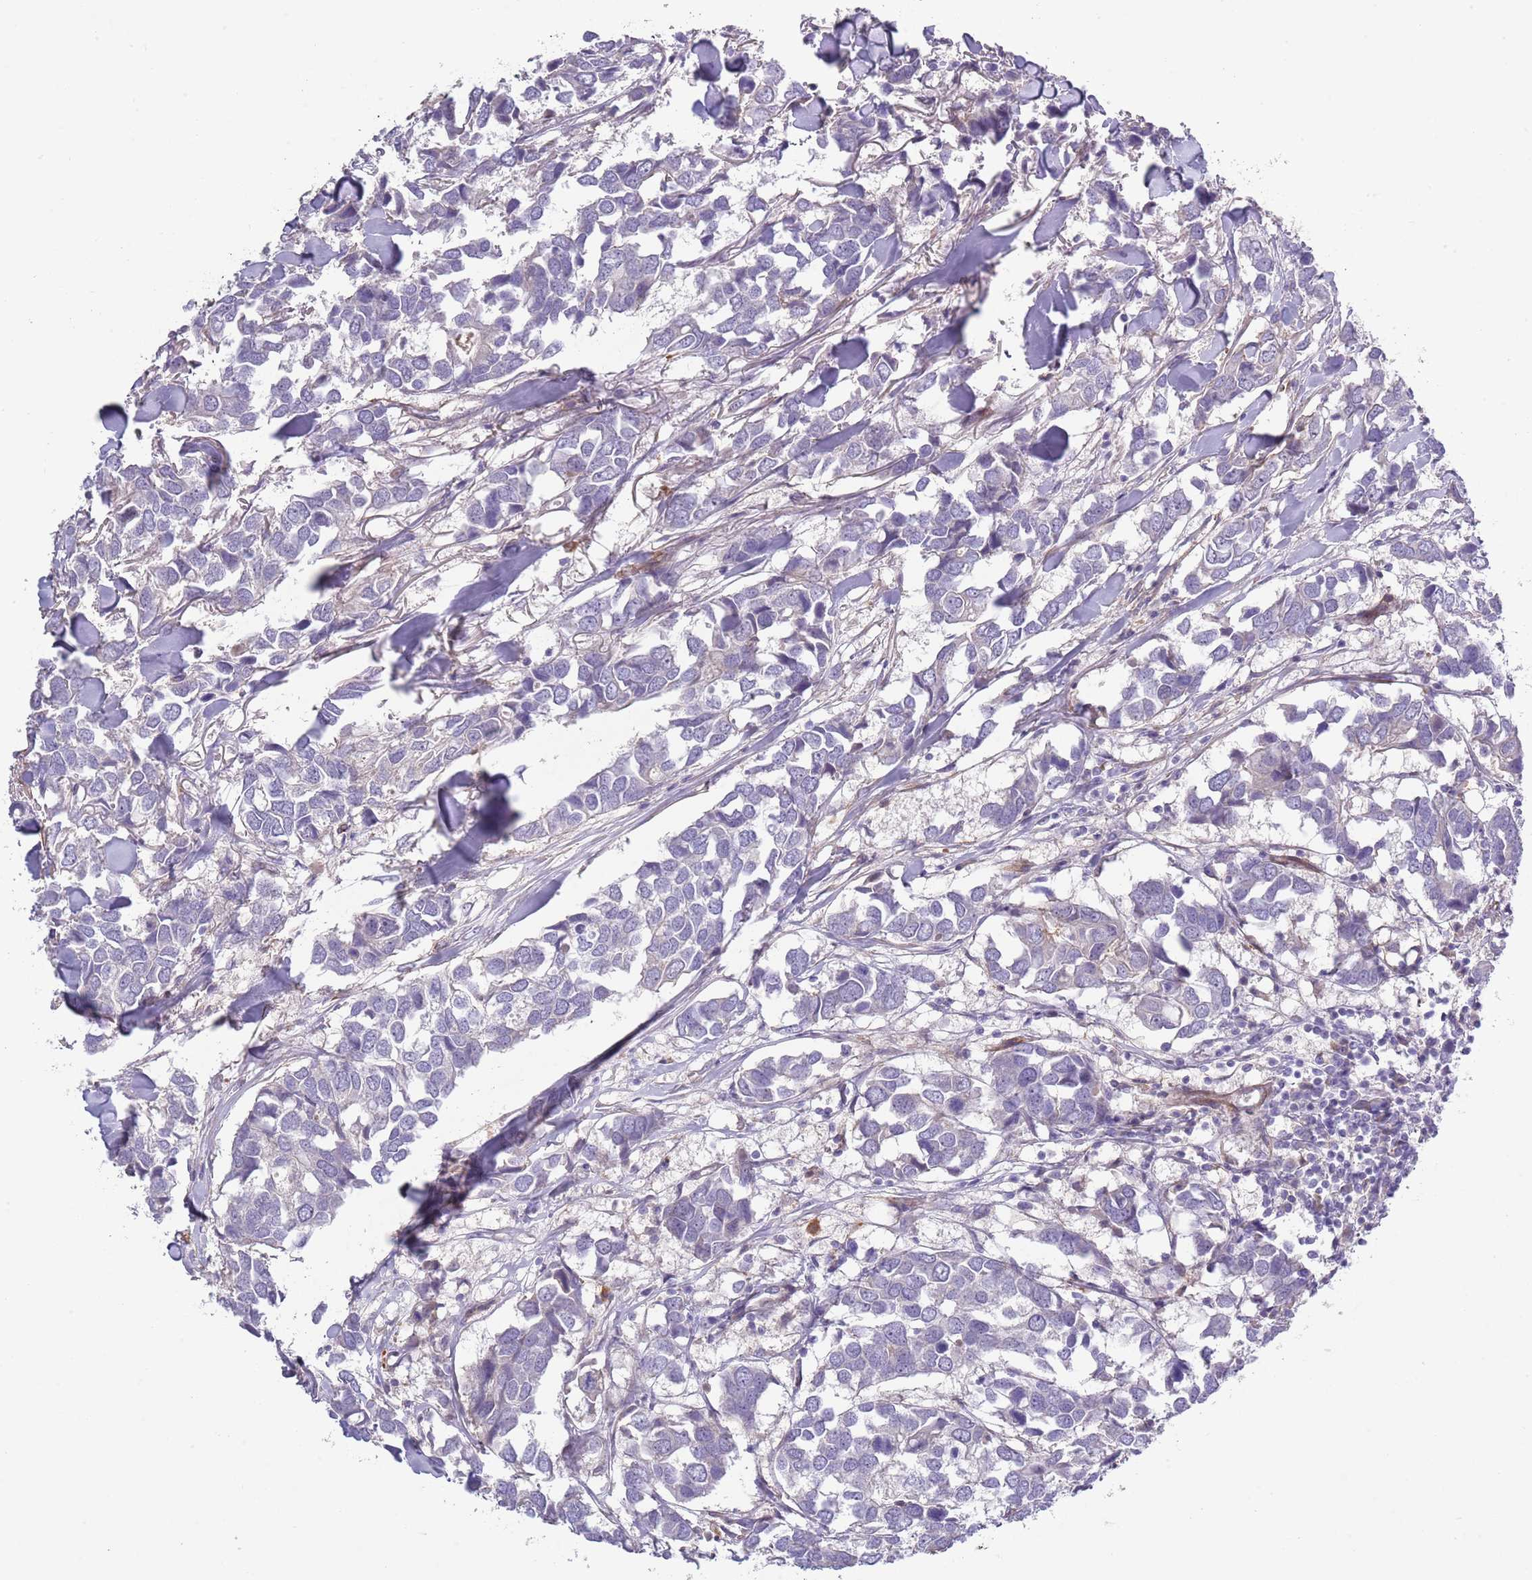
{"staining": {"intensity": "negative", "quantity": "none", "location": "none"}, "tissue": "breast cancer", "cell_type": "Tumor cells", "image_type": "cancer", "snomed": [{"axis": "morphology", "description": "Duct carcinoma"}, {"axis": "topography", "description": "Breast"}], "caption": "Breast invasive ductal carcinoma stained for a protein using immunohistochemistry exhibits no expression tumor cells.", "gene": "TINAGL1", "patient": {"sex": "female", "age": 83}}